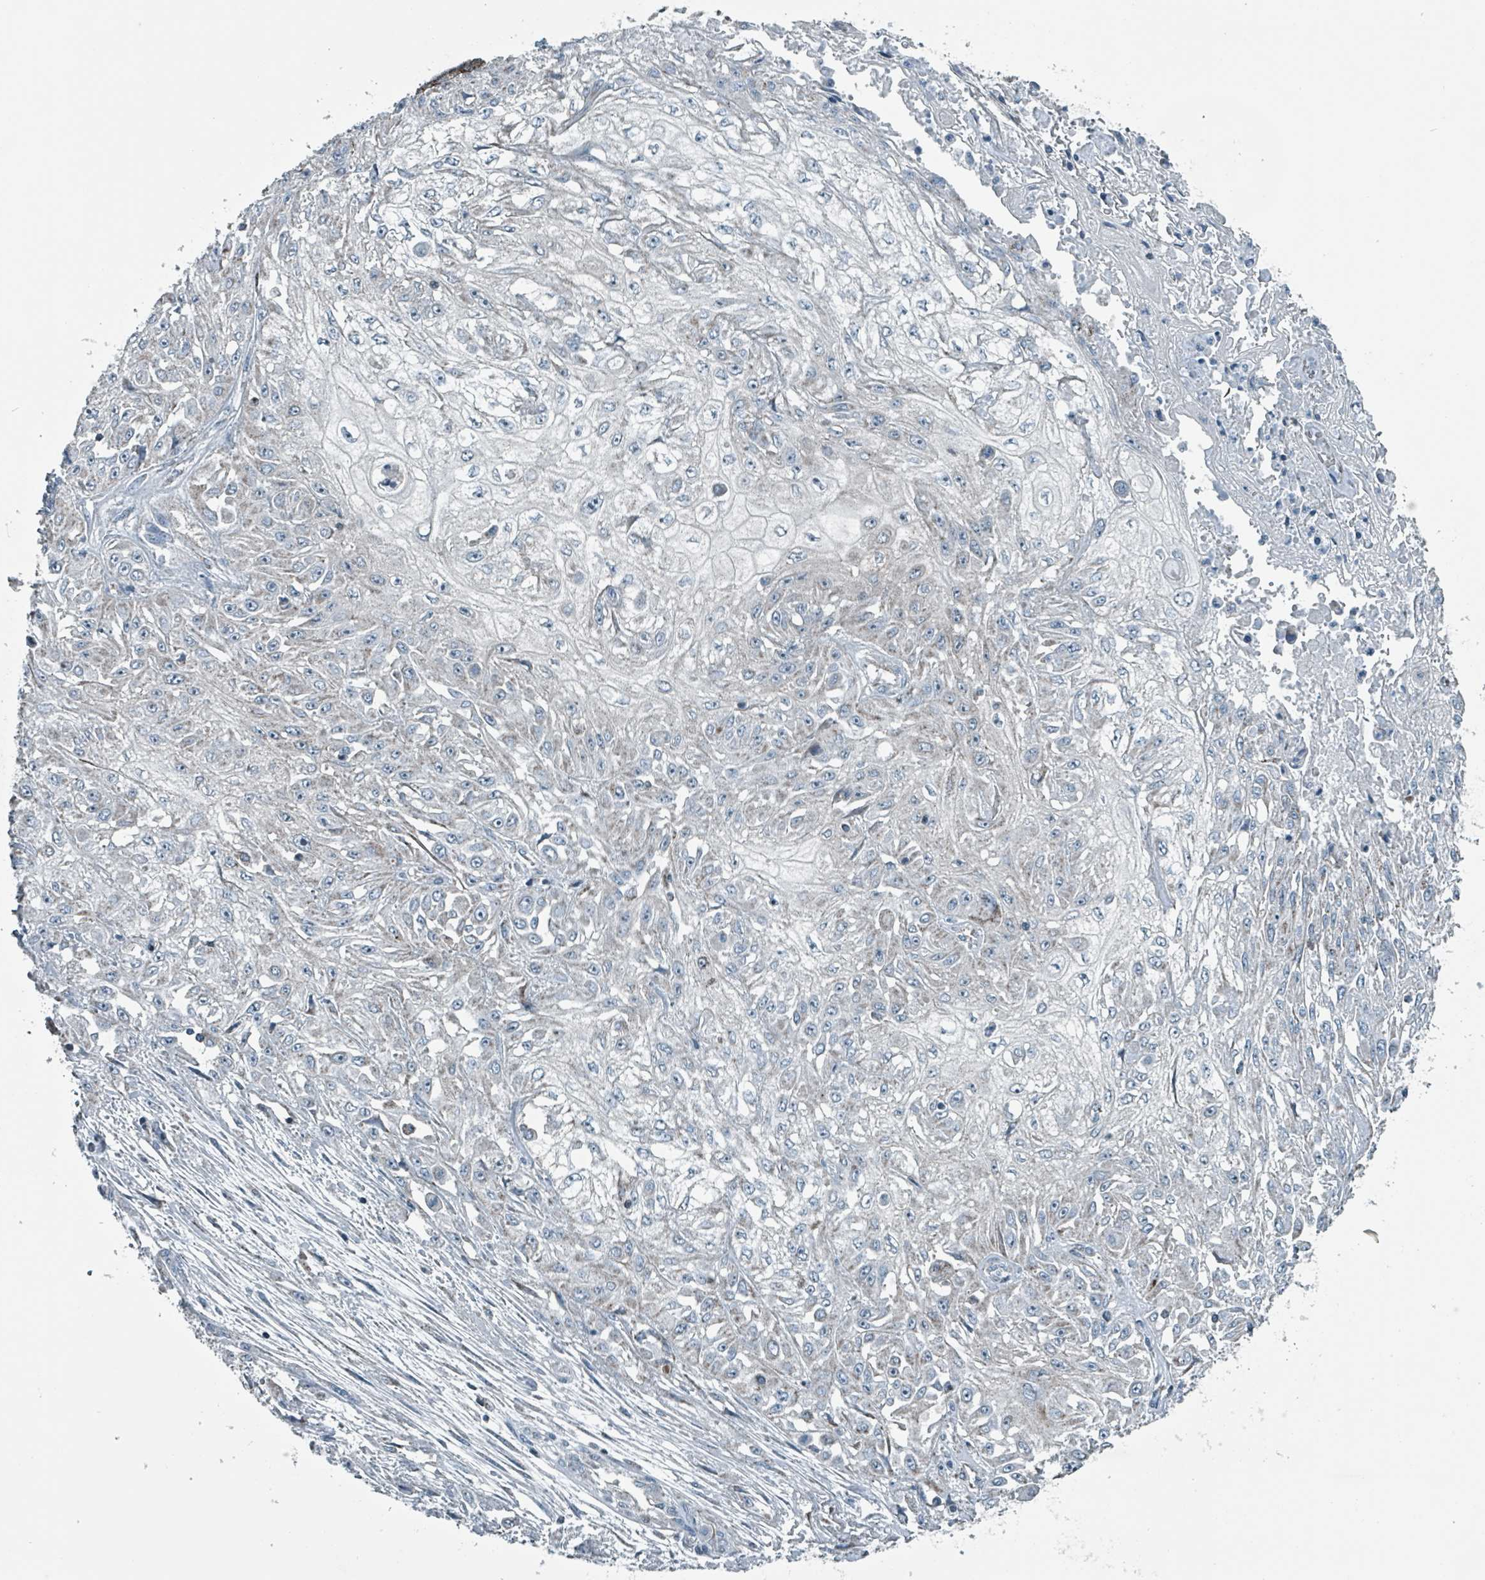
{"staining": {"intensity": "negative", "quantity": "none", "location": "none"}, "tissue": "skin cancer", "cell_type": "Tumor cells", "image_type": "cancer", "snomed": [{"axis": "morphology", "description": "Squamous cell carcinoma, NOS"}, {"axis": "morphology", "description": "Squamous cell carcinoma, metastatic, NOS"}, {"axis": "topography", "description": "Skin"}, {"axis": "topography", "description": "Lymph node"}], "caption": "A photomicrograph of skin squamous cell carcinoma stained for a protein displays no brown staining in tumor cells. Brightfield microscopy of immunohistochemistry stained with DAB (brown) and hematoxylin (blue), captured at high magnification.", "gene": "ABHD18", "patient": {"sex": "male", "age": 75}}